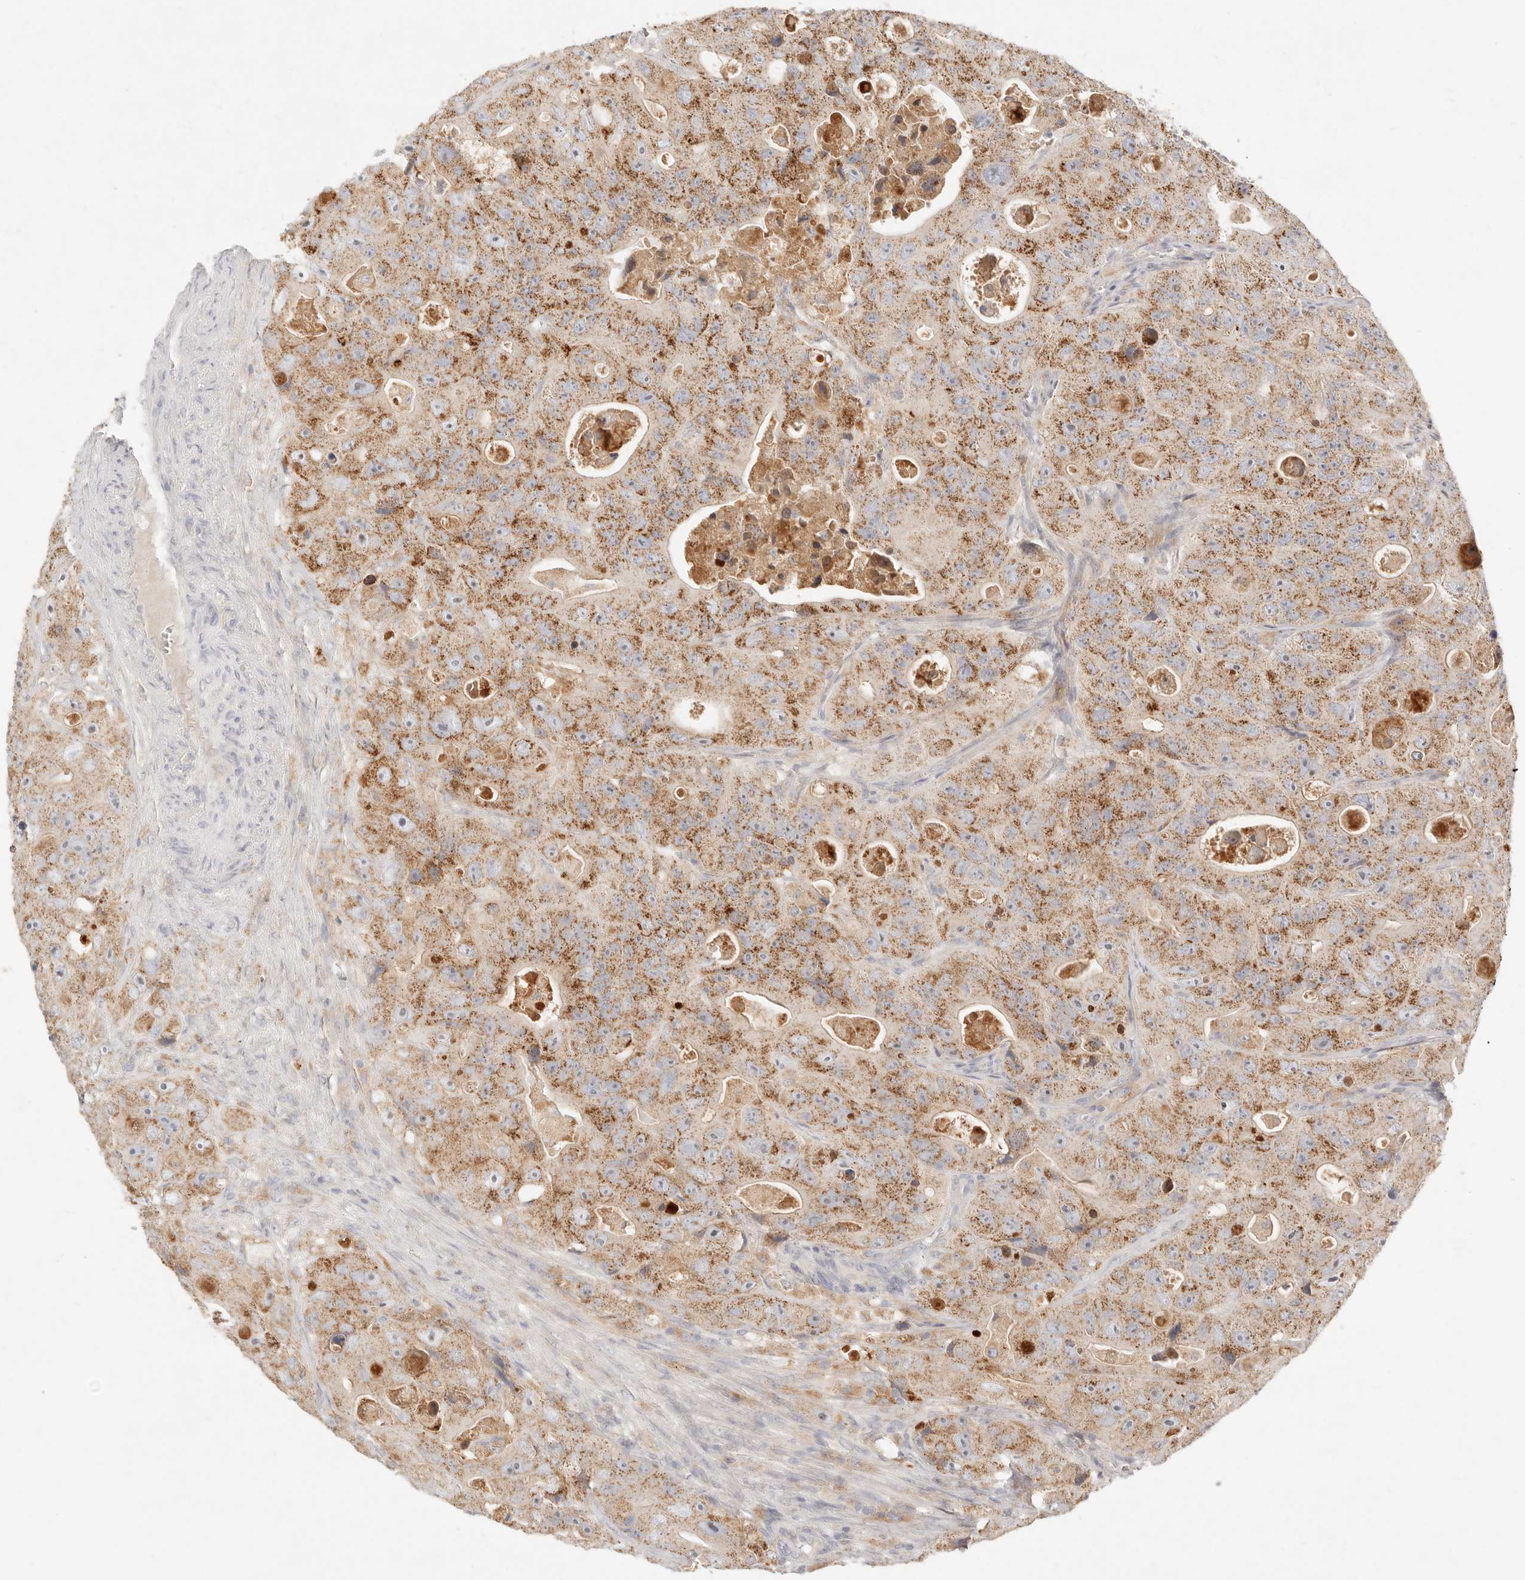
{"staining": {"intensity": "moderate", "quantity": ">75%", "location": "cytoplasmic/membranous"}, "tissue": "colorectal cancer", "cell_type": "Tumor cells", "image_type": "cancer", "snomed": [{"axis": "morphology", "description": "Adenocarcinoma, NOS"}, {"axis": "topography", "description": "Colon"}], "caption": "Immunohistochemical staining of colorectal cancer (adenocarcinoma) reveals medium levels of moderate cytoplasmic/membranous protein expression in approximately >75% of tumor cells.", "gene": "ACOX1", "patient": {"sex": "female", "age": 46}}